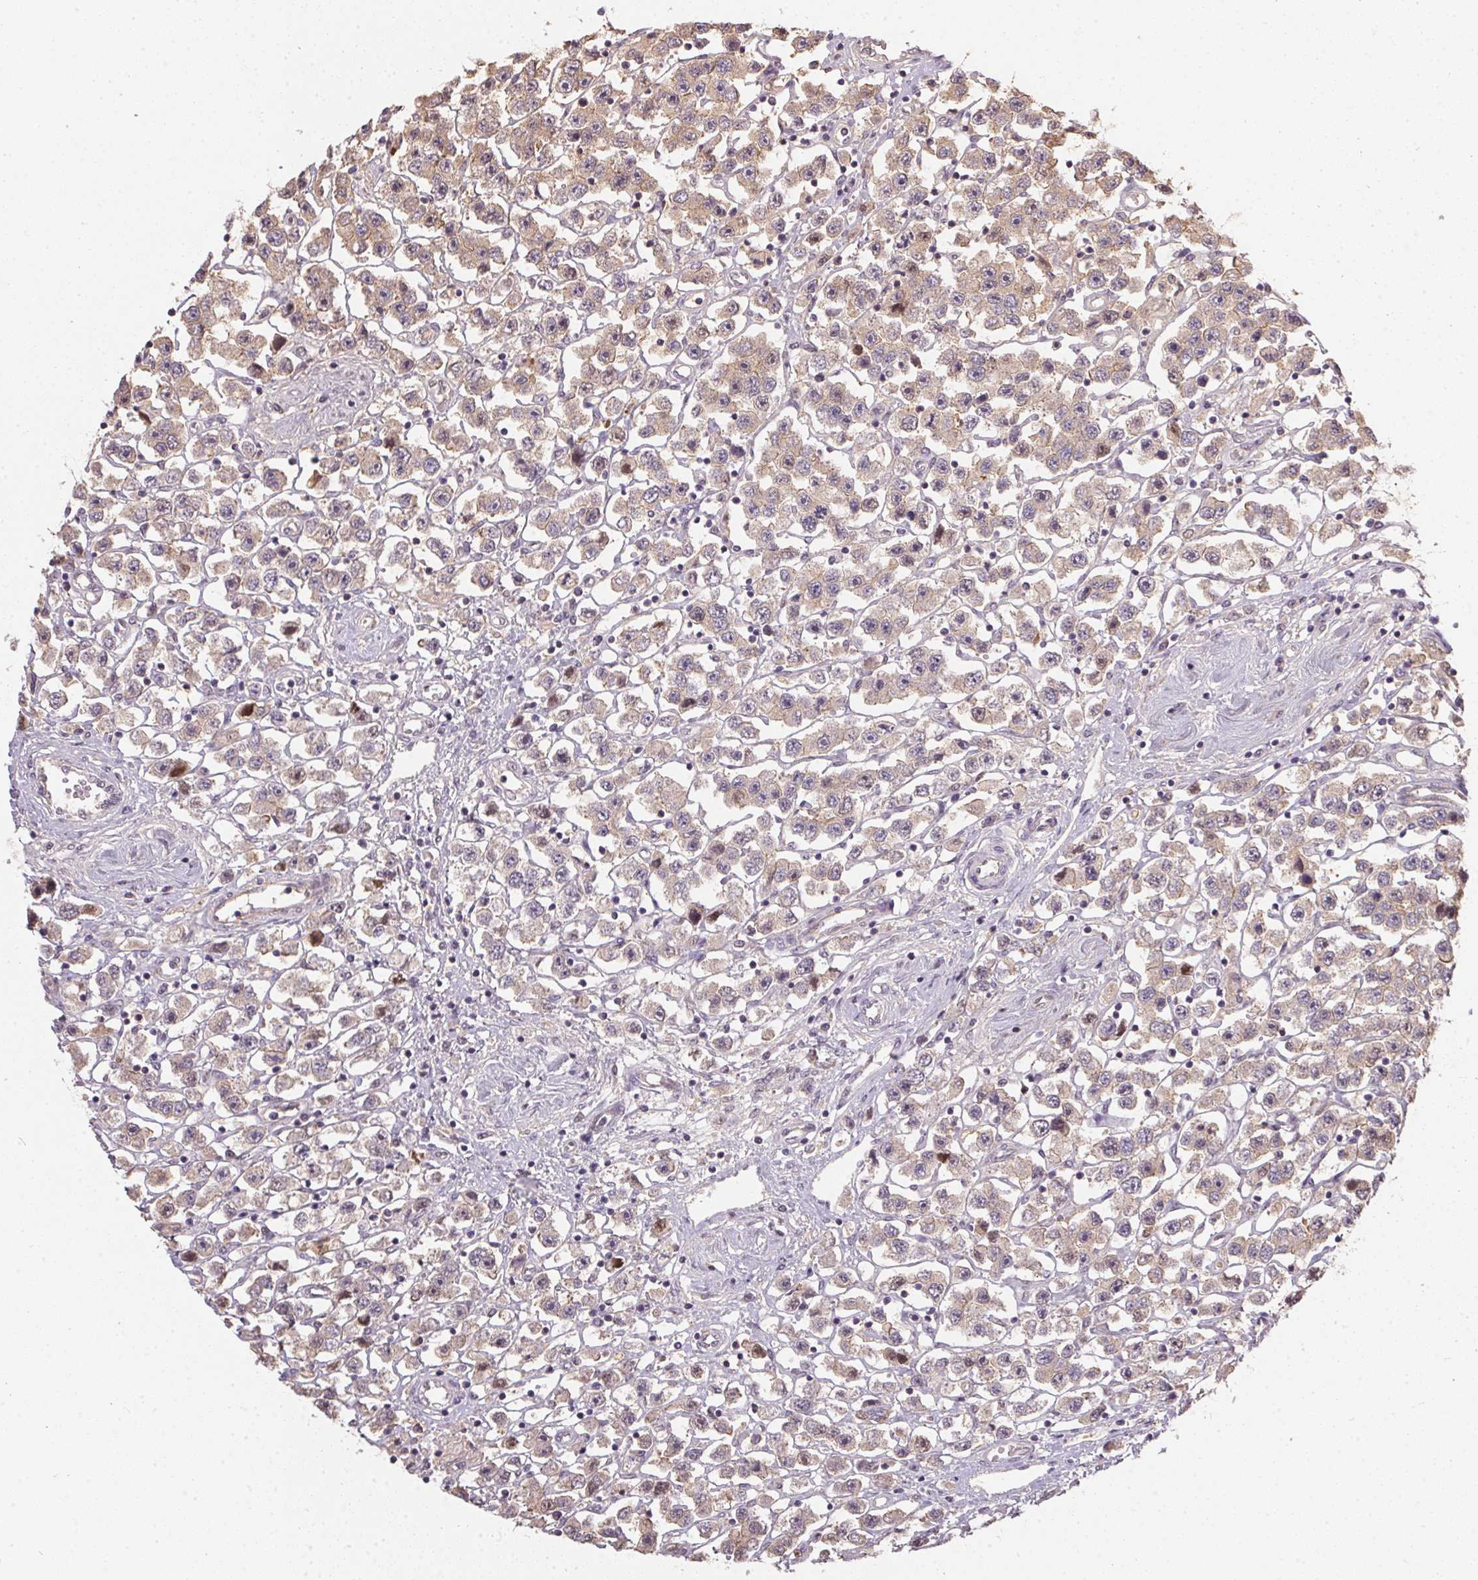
{"staining": {"intensity": "weak", "quantity": ">75%", "location": "cytoplasmic/membranous"}, "tissue": "testis cancer", "cell_type": "Tumor cells", "image_type": "cancer", "snomed": [{"axis": "morphology", "description": "Seminoma, NOS"}, {"axis": "topography", "description": "Testis"}], "caption": "Immunohistochemical staining of human seminoma (testis) demonstrates weak cytoplasmic/membranous protein positivity in approximately >75% of tumor cells.", "gene": "BLMH", "patient": {"sex": "male", "age": 45}}